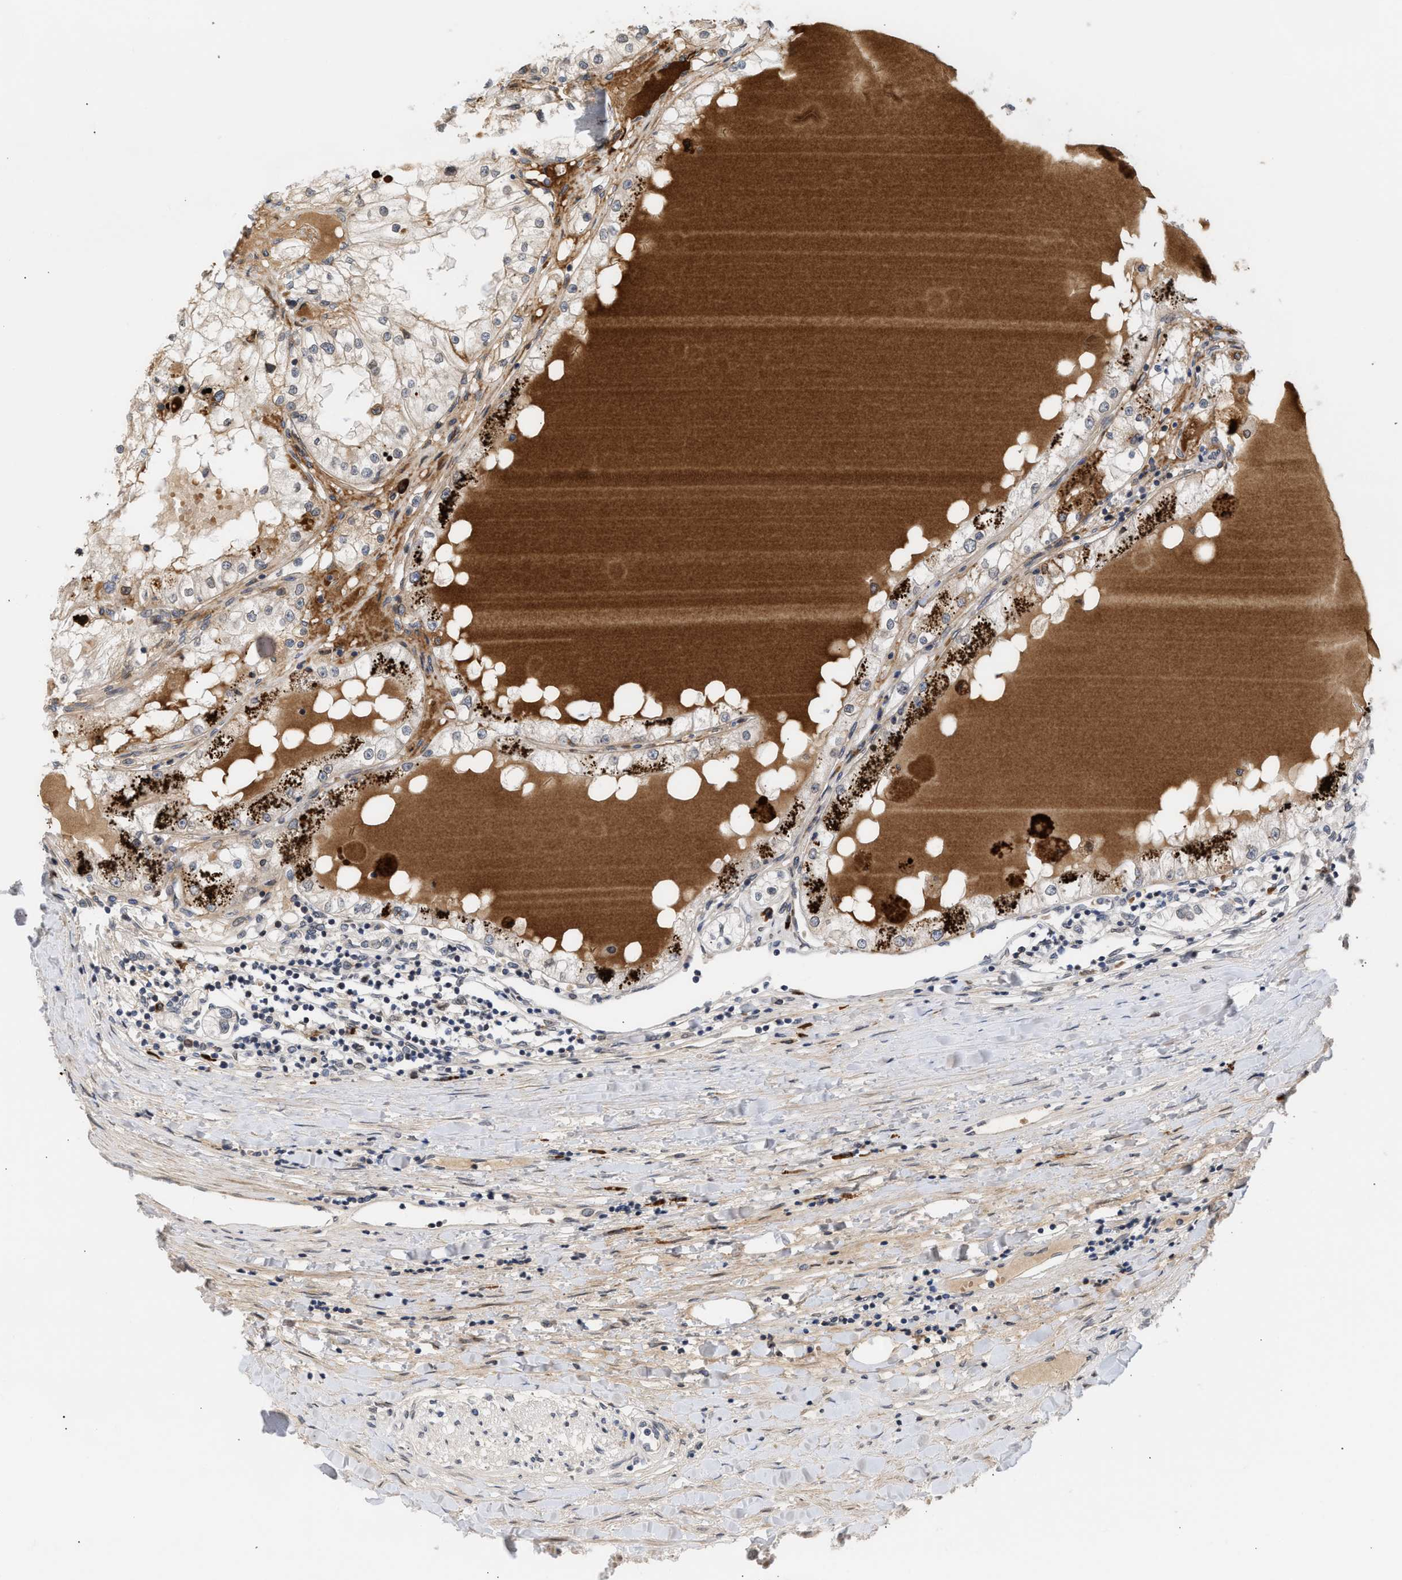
{"staining": {"intensity": "strong", "quantity": ">75%", "location": "cytoplasmic/membranous"}, "tissue": "renal cancer", "cell_type": "Tumor cells", "image_type": "cancer", "snomed": [{"axis": "morphology", "description": "Adenocarcinoma, NOS"}, {"axis": "topography", "description": "Kidney"}], "caption": "Renal cancer (adenocarcinoma) stained for a protein (brown) reveals strong cytoplasmic/membranous positive expression in about >75% of tumor cells.", "gene": "NUP62", "patient": {"sex": "male", "age": 68}}